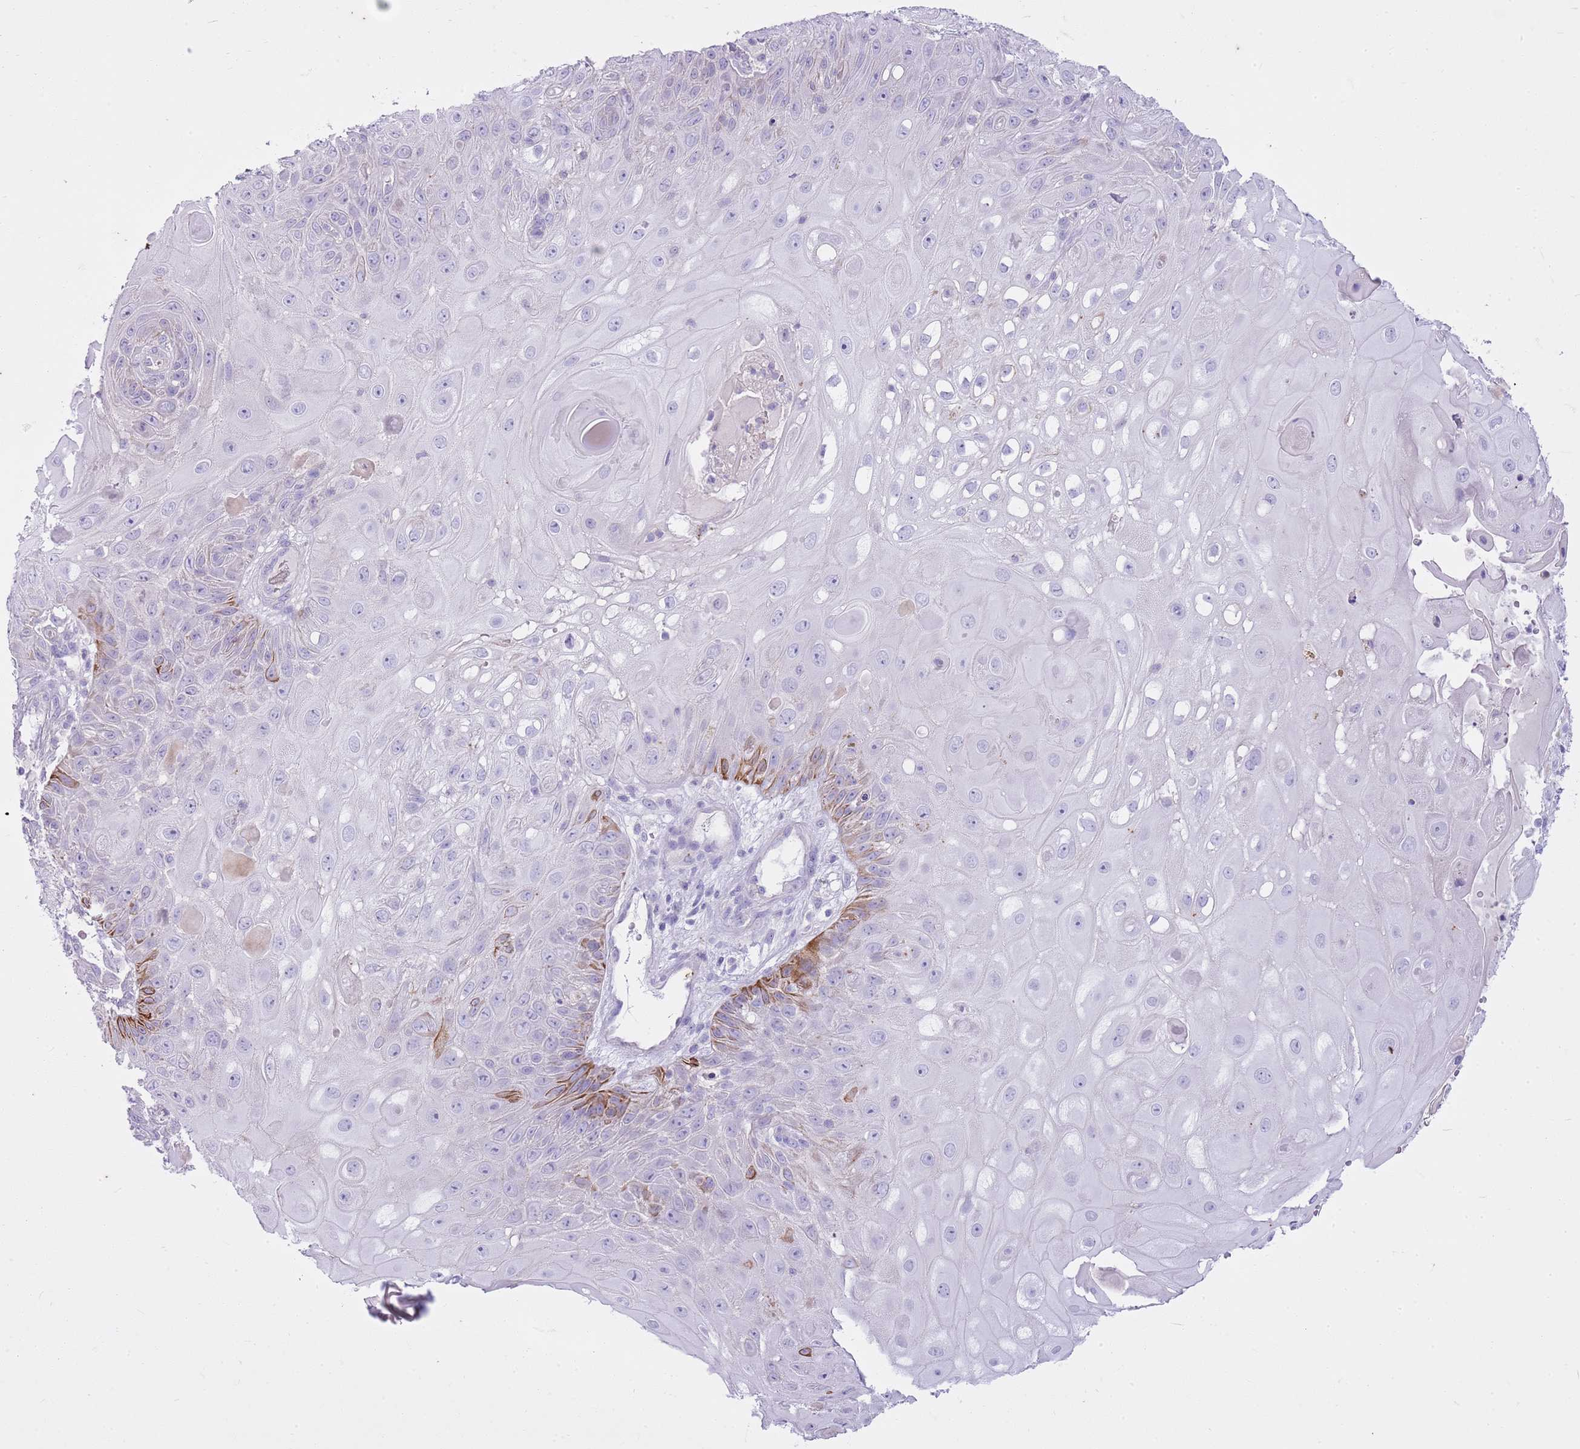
{"staining": {"intensity": "moderate", "quantity": "<25%", "location": "cytoplasmic/membranous"}, "tissue": "skin cancer", "cell_type": "Tumor cells", "image_type": "cancer", "snomed": [{"axis": "morphology", "description": "Normal tissue, NOS"}, {"axis": "morphology", "description": "Squamous cell carcinoma, NOS"}, {"axis": "topography", "description": "Skin"}, {"axis": "topography", "description": "Cartilage tissue"}], "caption": "Protein analysis of skin cancer tissue reveals moderate cytoplasmic/membranous positivity in approximately <25% of tumor cells.", "gene": "CNPPD1", "patient": {"sex": "female", "age": 79}}